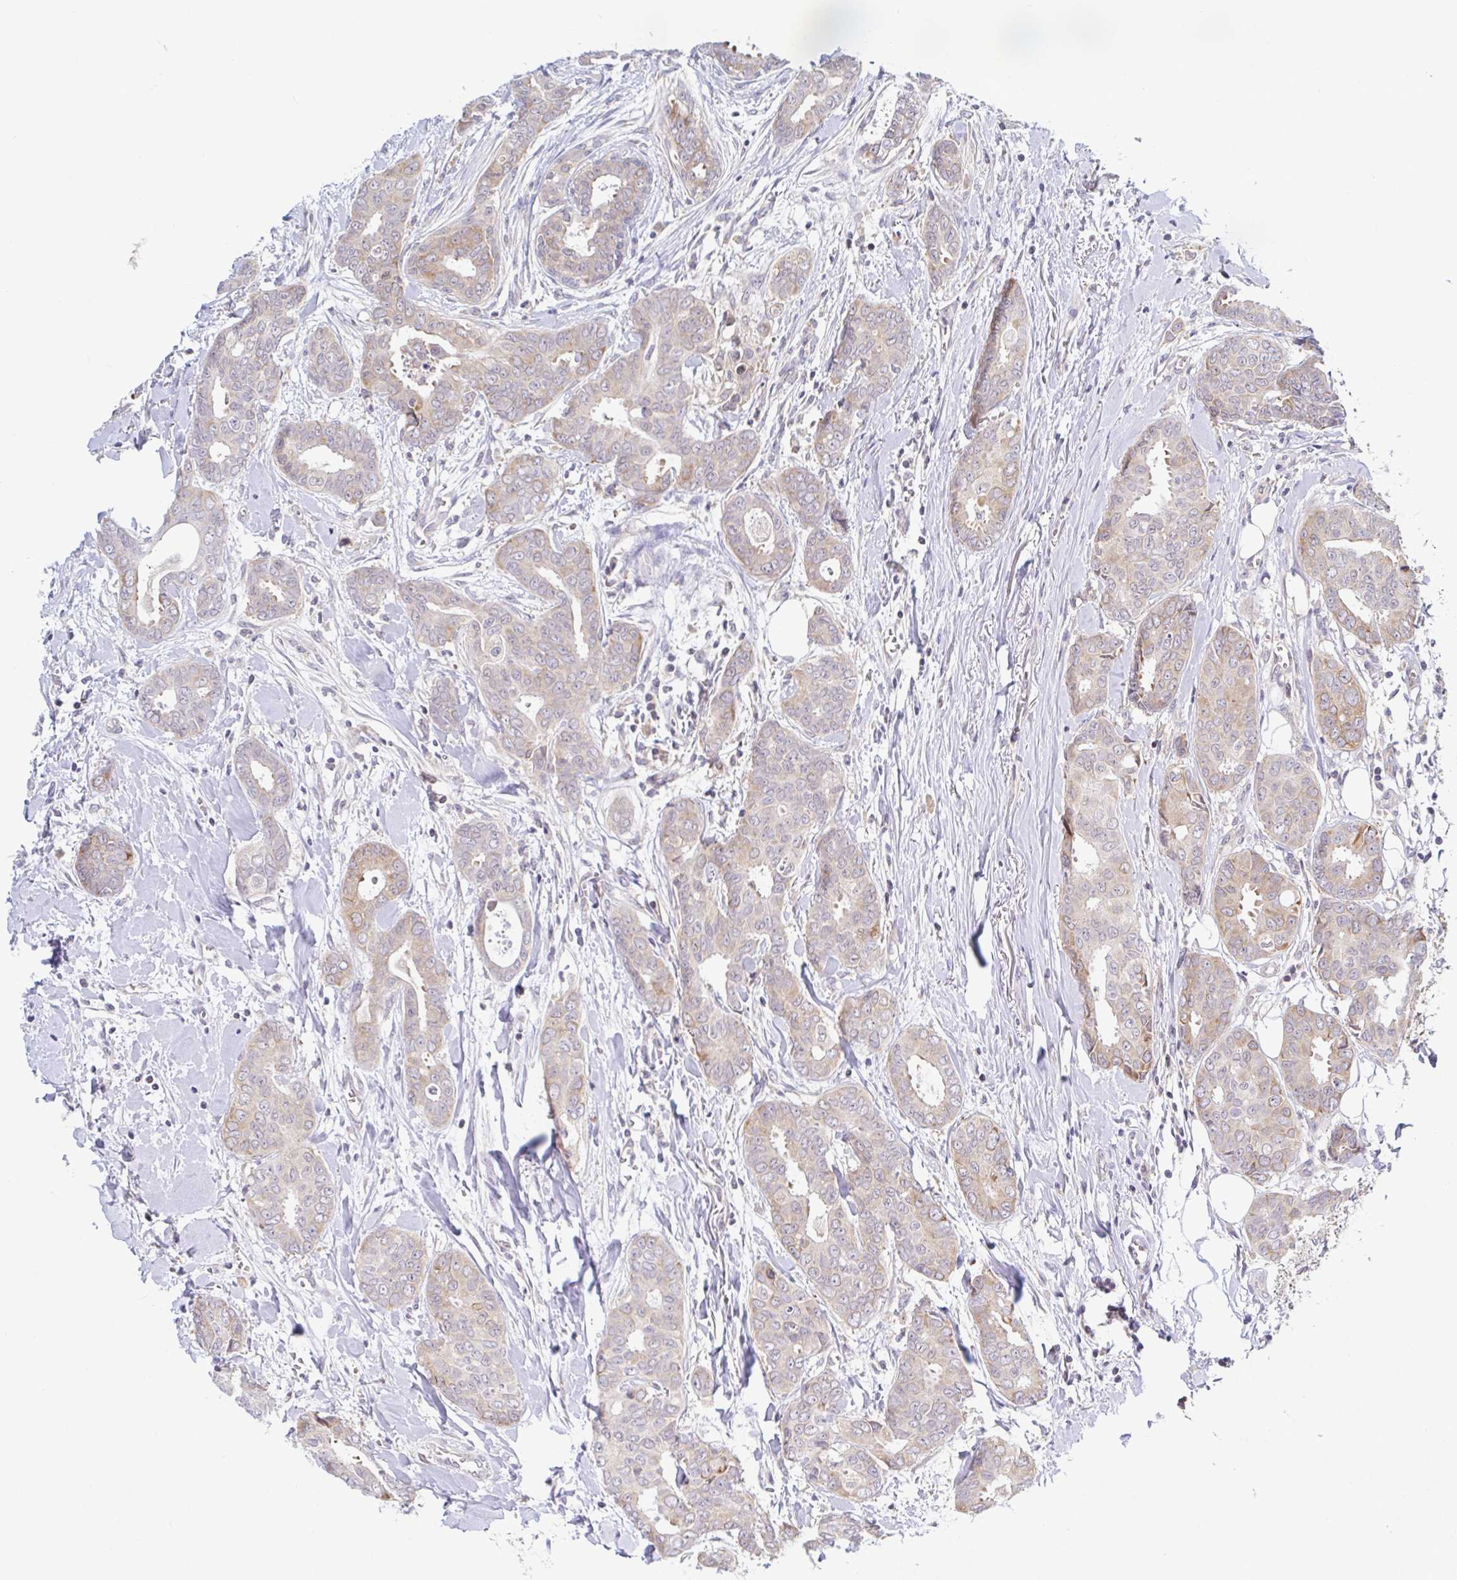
{"staining": {"intensity": "weak", "quantity": "25%-75%", "location": "cytoplasmic/membranous"}, "tissue": "breast cancer", "cell_type": "Tumor cells", "image_type": "cancer", "snomed": [{"axis": "morphology", "description": "Duct carcinoma"}, {"axis": "topography", "description": "Breast"}], "caption": "Human breast invasive ductal carcinoma stained with a protein marker exhibits weak staining in tumor cells.", "gene": "LARP1", "patient": {"sex": "female", "age": 45}}